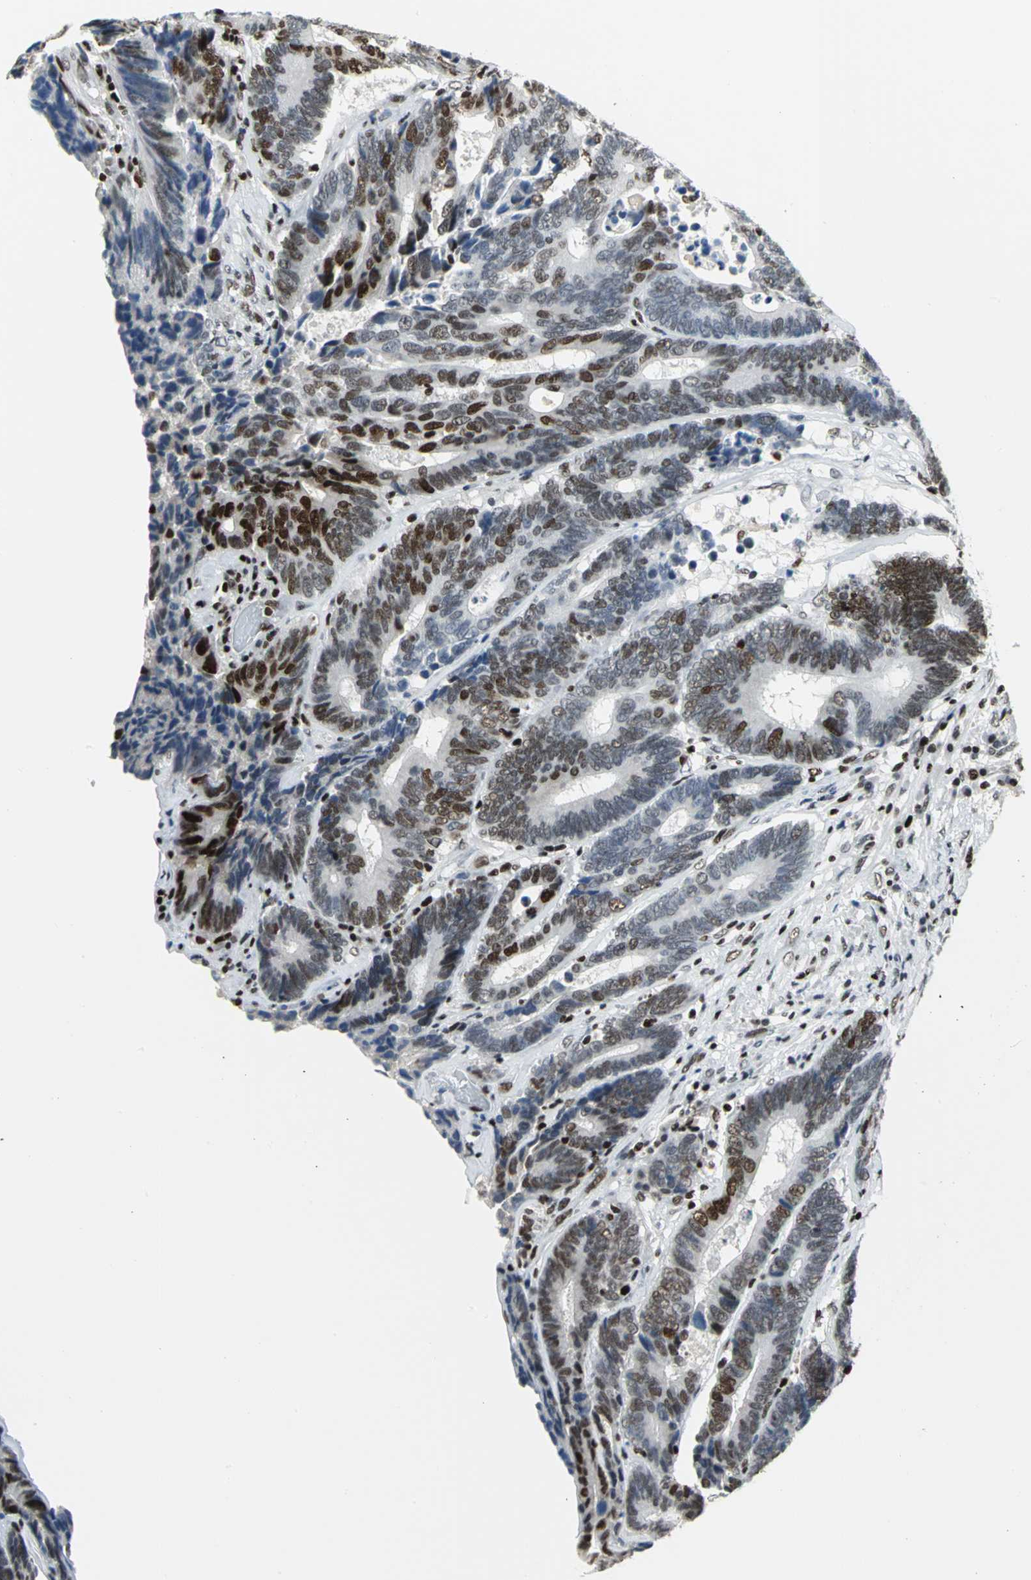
{"staining": {"intensity": "strong", "quantity": "25%-75%", "location": "nuclear"}, "tissue": "colorectal cancer", "cell_type": "Tumor cells", "image_type": "cancer", "snomed": [{"axis": "morphology", "description": "Adenocarcinoma, NOS"}, {"axis": "topography", "description": "Colon"}], "caption": "Human adenocarcinoma (colorectal) stained with a protein marker reveals strong staining in tumor cells.", "gene": "HNRNPD", "patient": {"sex": "female", "age": 78}}